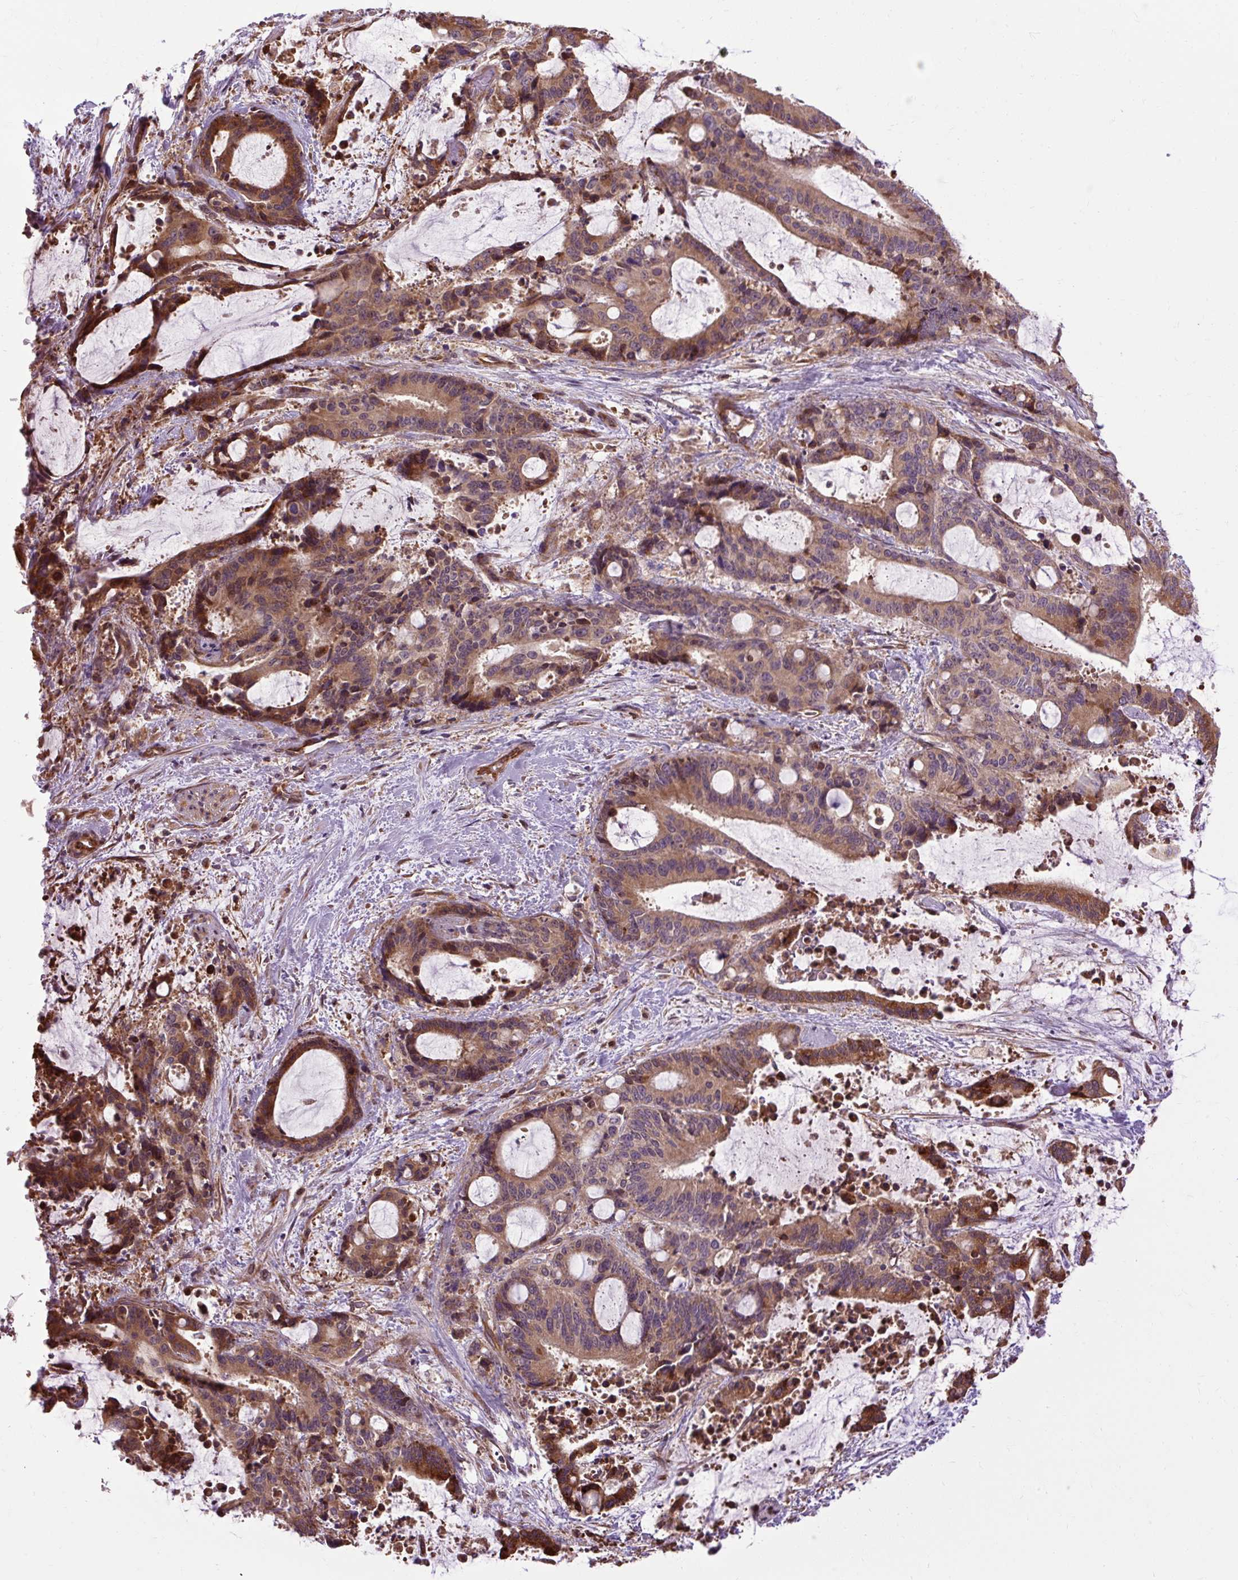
{"staining": {"intensity": "moderate", "quantity": ">75%", "location": "cytoplasmic/membranous"}, "tissue": "liver cancer", "cell_type": "Tumor cells", "image_type": "cancer", "snomed": [{"axis": "morphology", "description": "Normal tissue, NOS"}, {"axis": "morphology", "description": "Cholangiocarcinoma"}, {"axis": "topography", "description": "Liver"}, {"axis": "topography", "description": "Peripheral nerve tissue"}], "caption": "Protein analysis of liver cancer (cholangiocarcinoma) tissue shows moderate cytoplasmic/membranous expression in about >75% of tumor cells.", "gene": "FLRT1", "patient": {"sex": "female", "age": 73}}